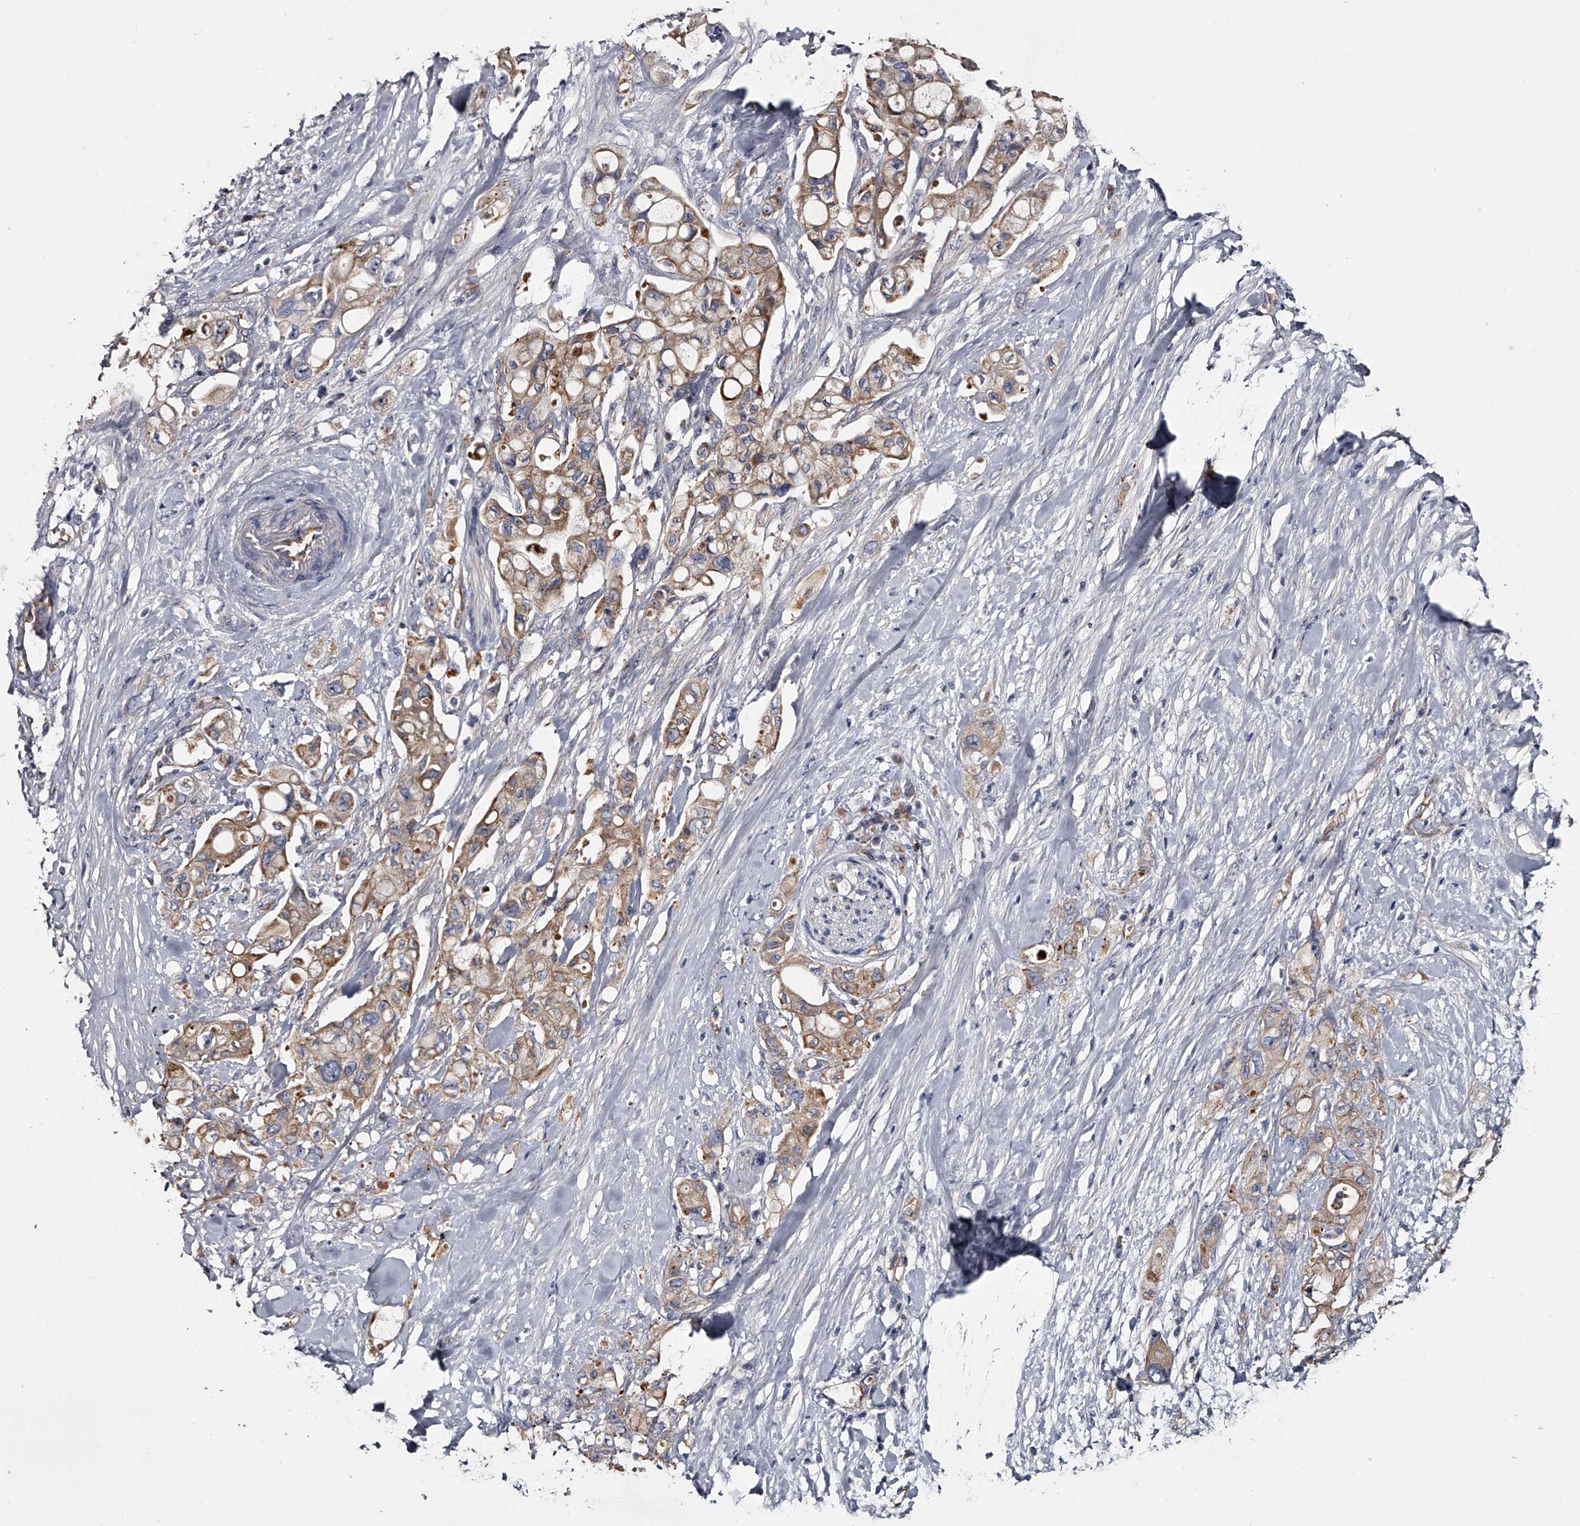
{"staining": {"intensity": "moderate", "quantity": ">75%", "location": "cytoplasmic/membranous"}, "tissue": "pancreatic cancer", "cell_type": "Tumor cells", "image_type": "cancer", "snomed": [{"axis": "morphology", "description": "Adenocarcinoma, NOS"}, {"axis": "topography", "description": "Pancreas"}], "caption": "Protein expression by immunohistochemistry (IHC) exhibits moderate cytoplasmic/membranous expression in approximately >75% of tumor cells in pancreatic cancer (adenocarcinoma).", "gene": "MDN1", "patient": {"sex": "female", "age": 56}}